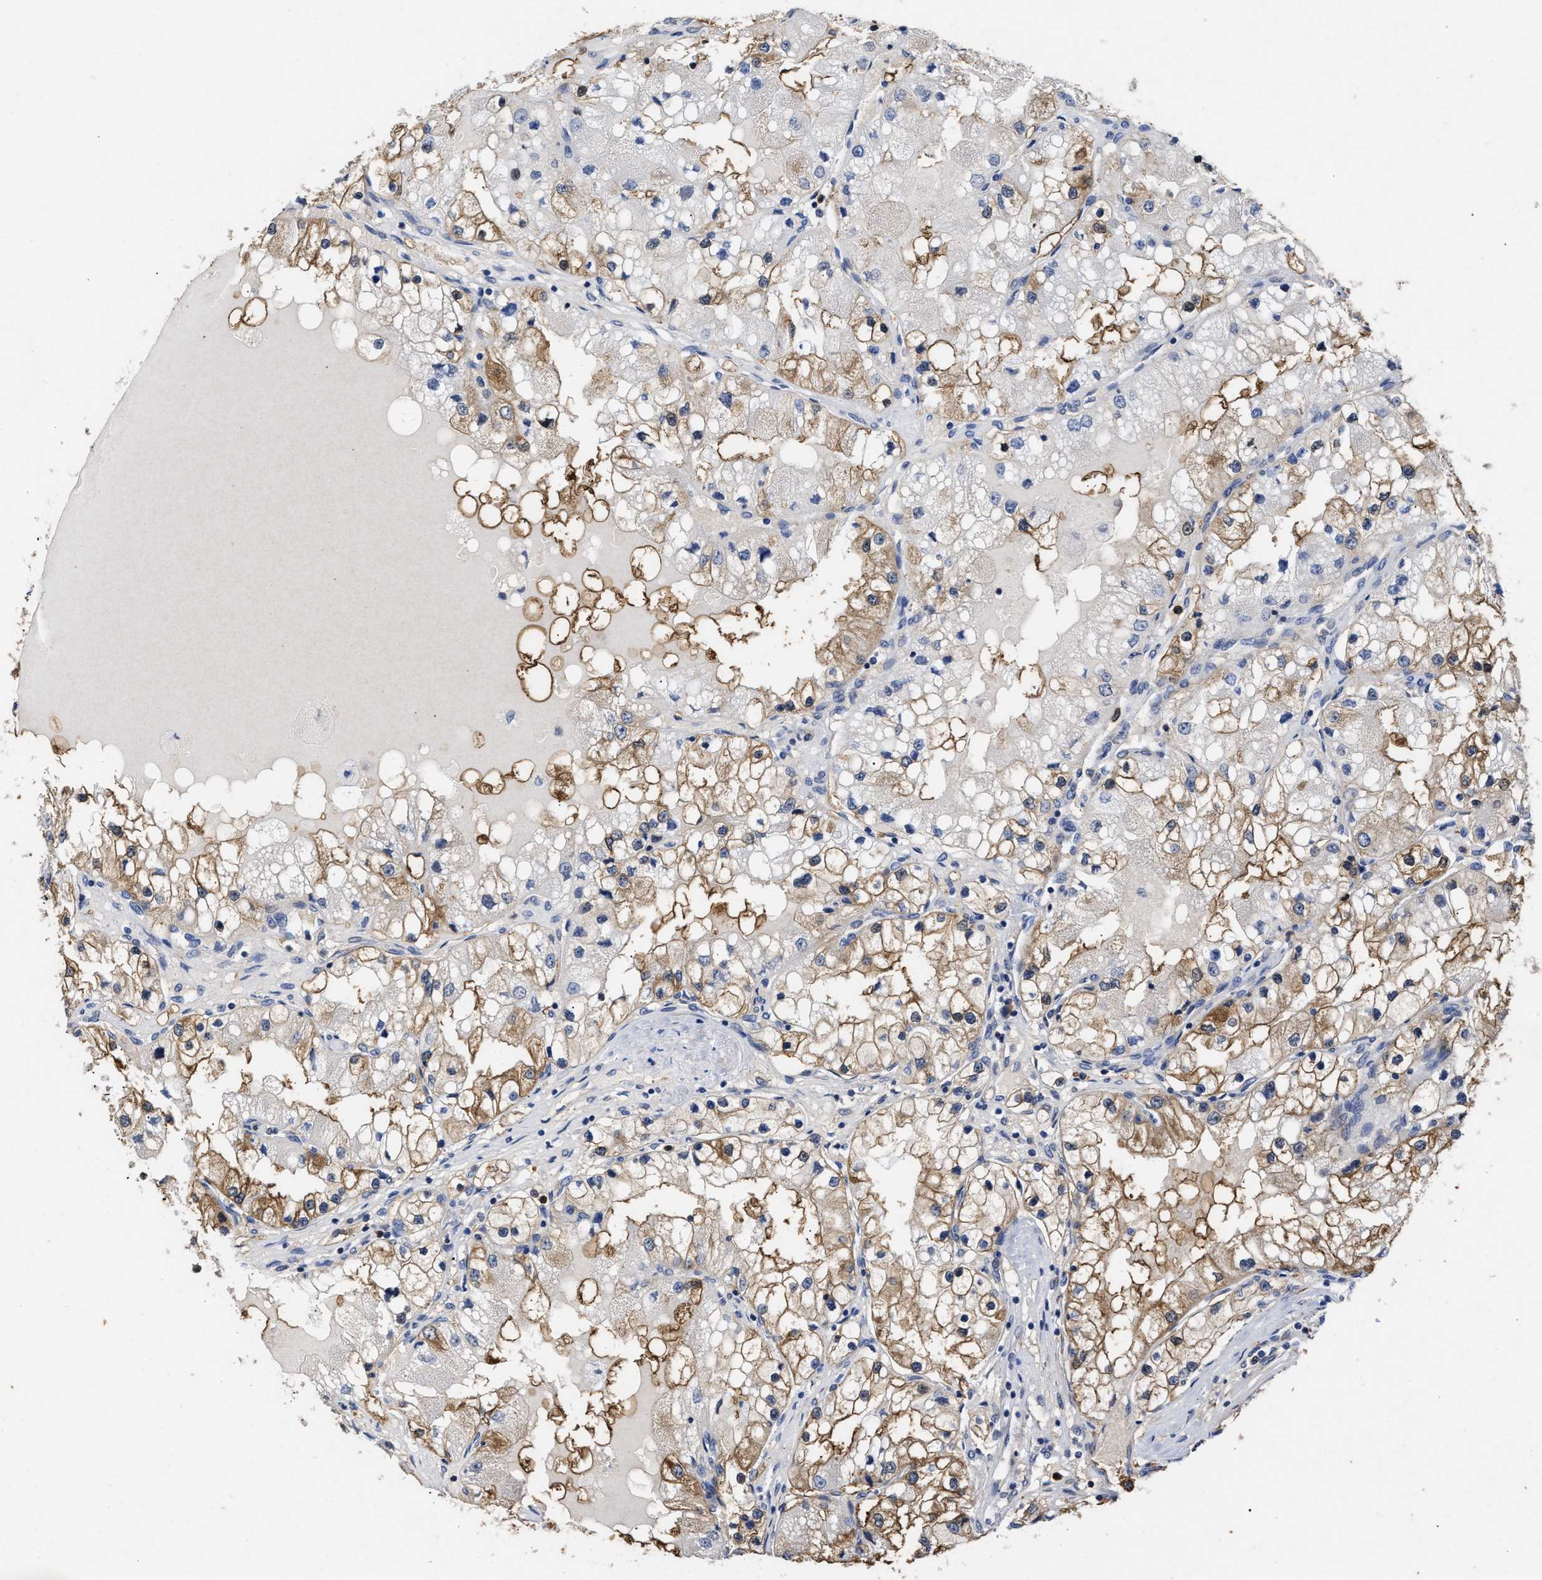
{"staining": {"intensity": "moderate", "quantity": ">75%", "location": "cytoplasmic/membranous"}, "tissue": "renal cancer", "cell_type": "Tumor cells", "image_type": "cancer", "snomed": [{"axis": "morphology", "description": "Adenocarcinoma, NOS"}, {"axis": "topography", "description": "Kidney"}], "caption": "Renal cancer (adenocarcinoma) stained with IHC displays moderate cytoplasmic/membranous staining in approximately >75% of tumor cells. (Brightfield microscopy of DAB IHC at high magnification).", "gene": "KLHDC1", "patient": {"sex": "male", "age": 68}}